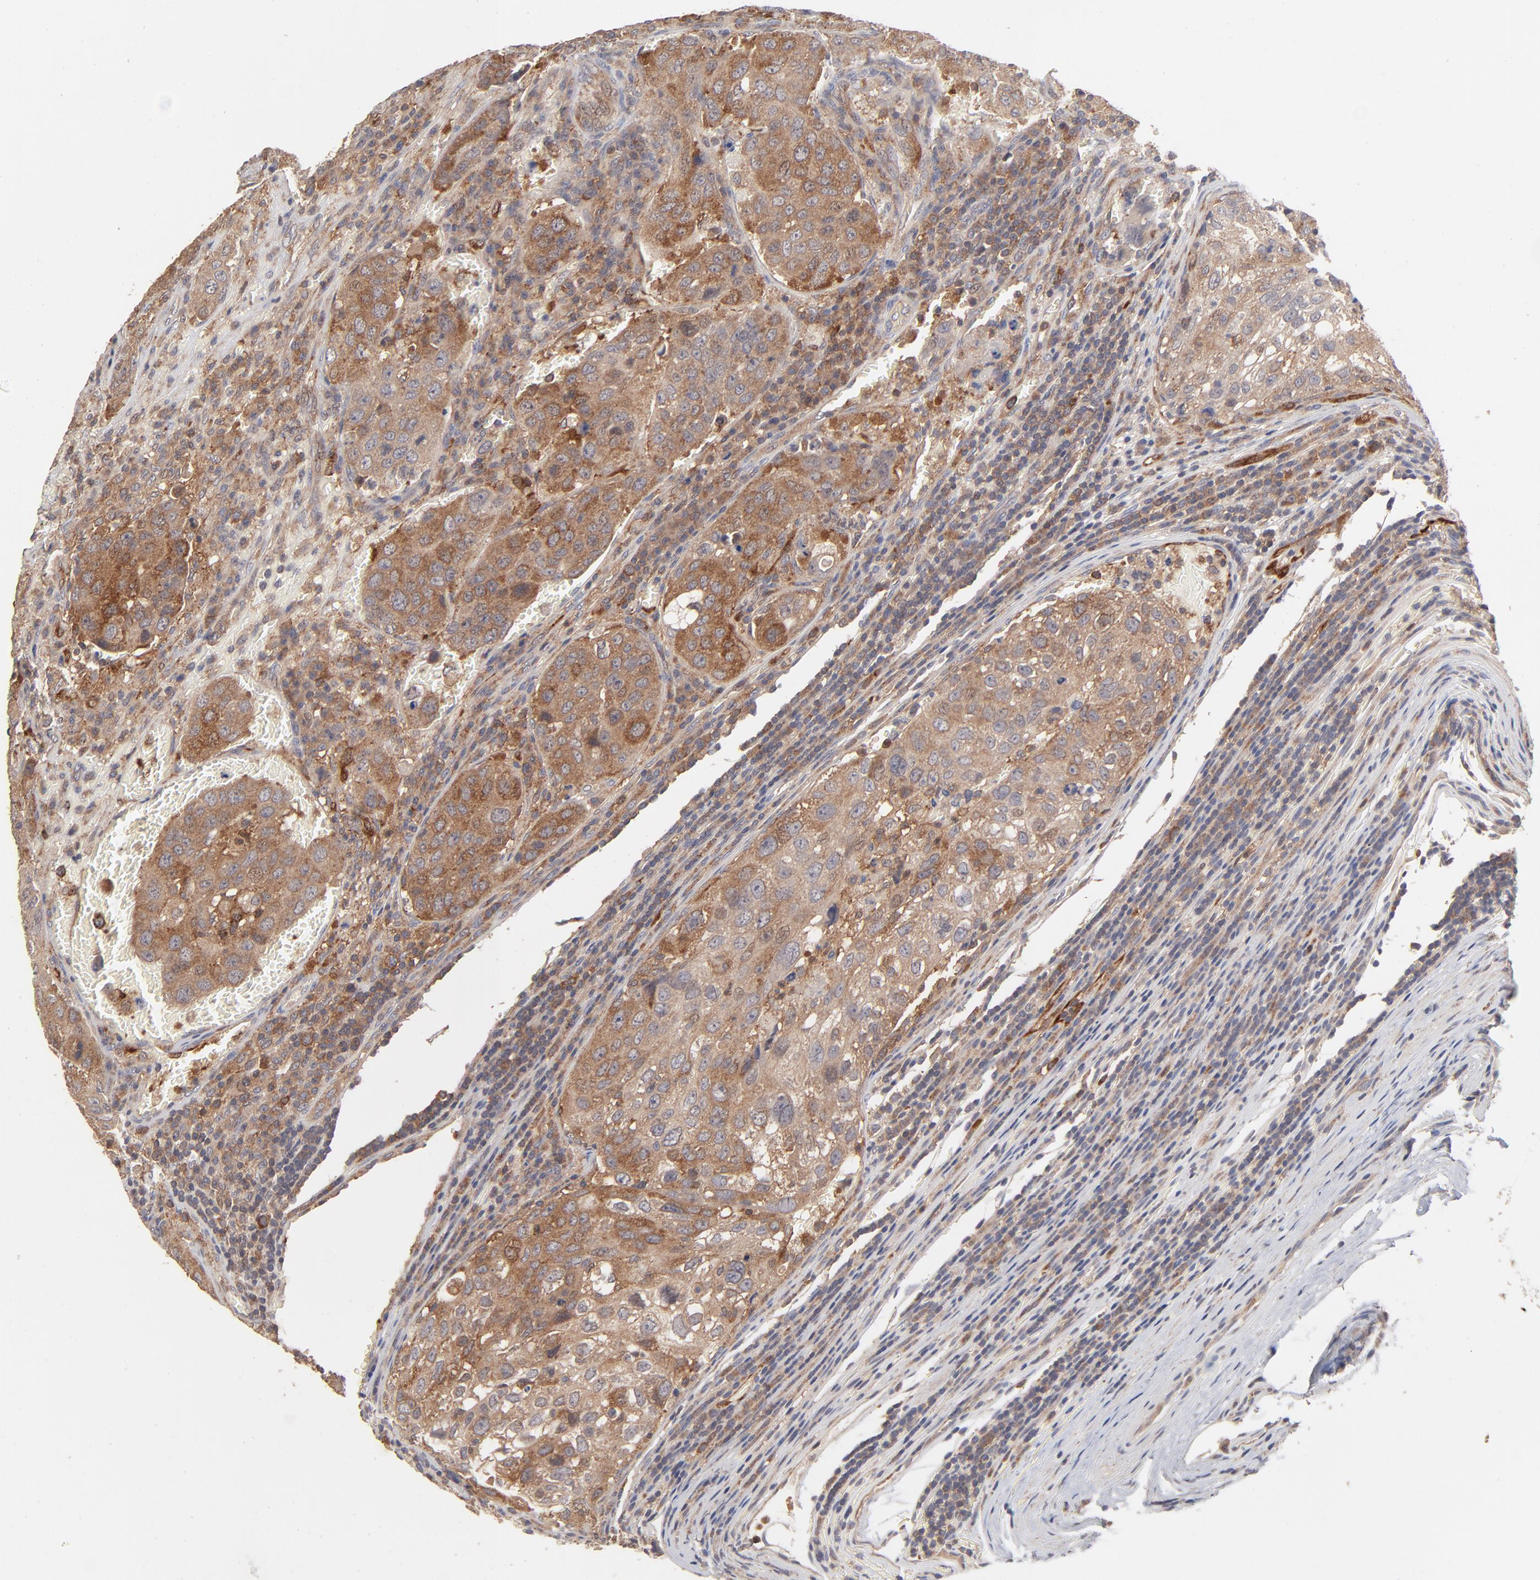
{"staining": {"intensity": "strong", "quantity": ">75%", "location": "cytoplasmic/membranous"}, "tissue": "urothelial cancer", "cell_type": "Tumor cells", "image_type": "cancer", "snomed": [{"axis": "morphology", "description": "Urothelial carcinoma, High grade"}, {"axis": "topography", "description": "Lymph node"}, {"axis": "topography", "description": "Urinary bladder"}], "caption": "The photomicrograph shows a brown stain indicating the presence of a protein in the cytoplasmic/membranous of tumor cells in urothelial cancer.", "gene": "IVNS1ABP", "patient": {"sex": "male", "age": 51}}